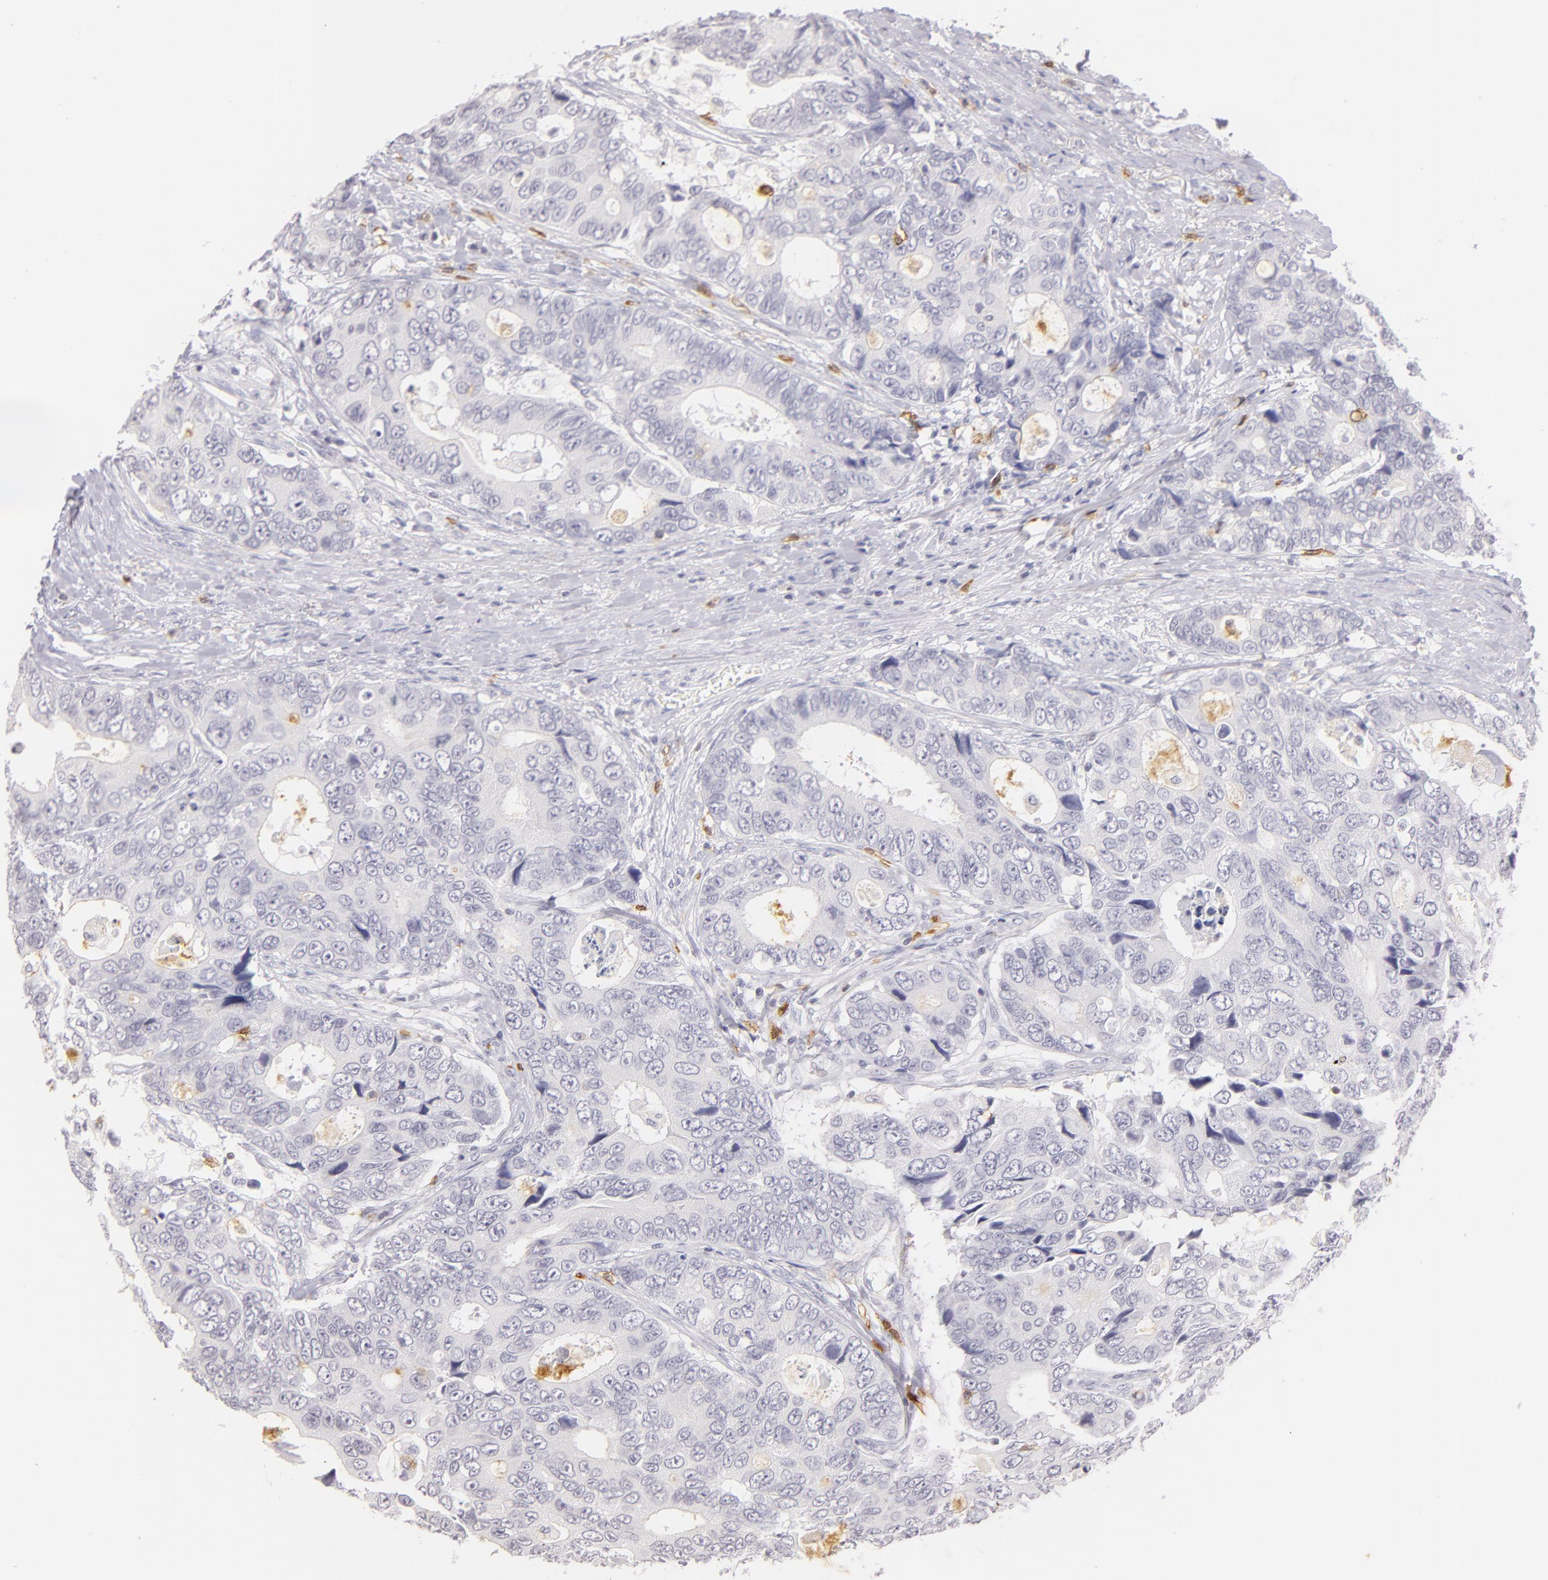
{"staining": {"intensity": "moderate", "quantity": "<25%", "location": "cytoplasmic/membranous"}, "tissue": "colorectal cancer", "cell_type": "Tumor cells", "image_type": "cancer", "snomed": [{"axis": "morphology", "description": "Adenocarcinoma, NOS"}, {"axis": "topography", "description": "Rectum"}], "caption": "Human adenocarcinoma (colorectal) stained with a protein marker exhibits moderate staining in tumor cells.", "gene": "IL2RA", "patient": {"sex": "female", "age": 67}}